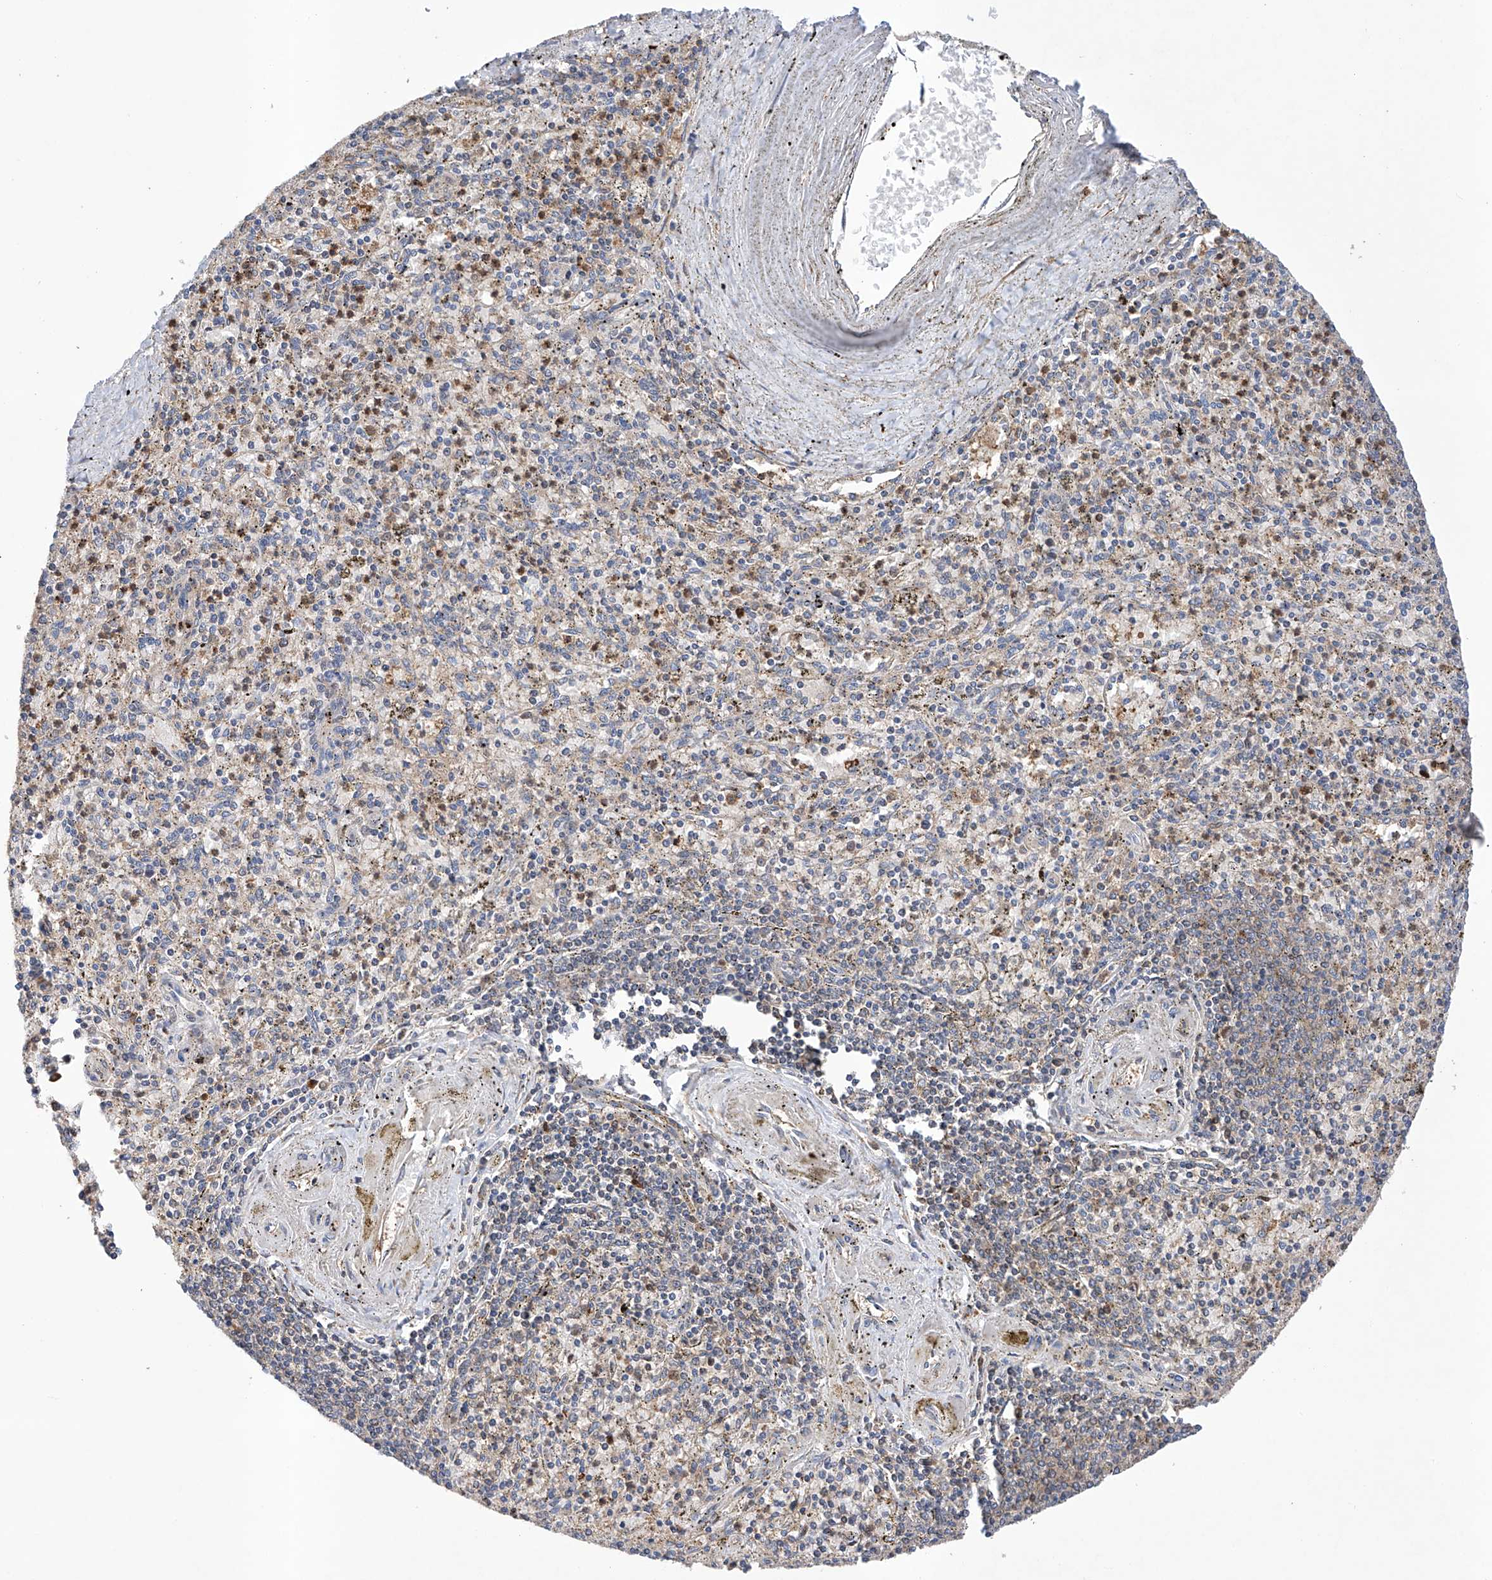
{"staining": {"intensity": "moderate", "quantity": "<25%", "location": "cytoplasmic/membranous"}, "tissue": "spleen", "cell_type": "Cells in red pulp", "image_type": "normal", "snomed": [{"axis": "morphology", "description": "Normal tissue, NOS"}, {"axis": "topography", "description": "Spleen"}], "caption": "Spleen stained with DAB IHC exhibits low levels of moderate cytoplasmic/membranous positivity in approximately <25% of cells in red pulp.", "gene": "TIMM23", "patient": {"sex": "male", "age": 72}}